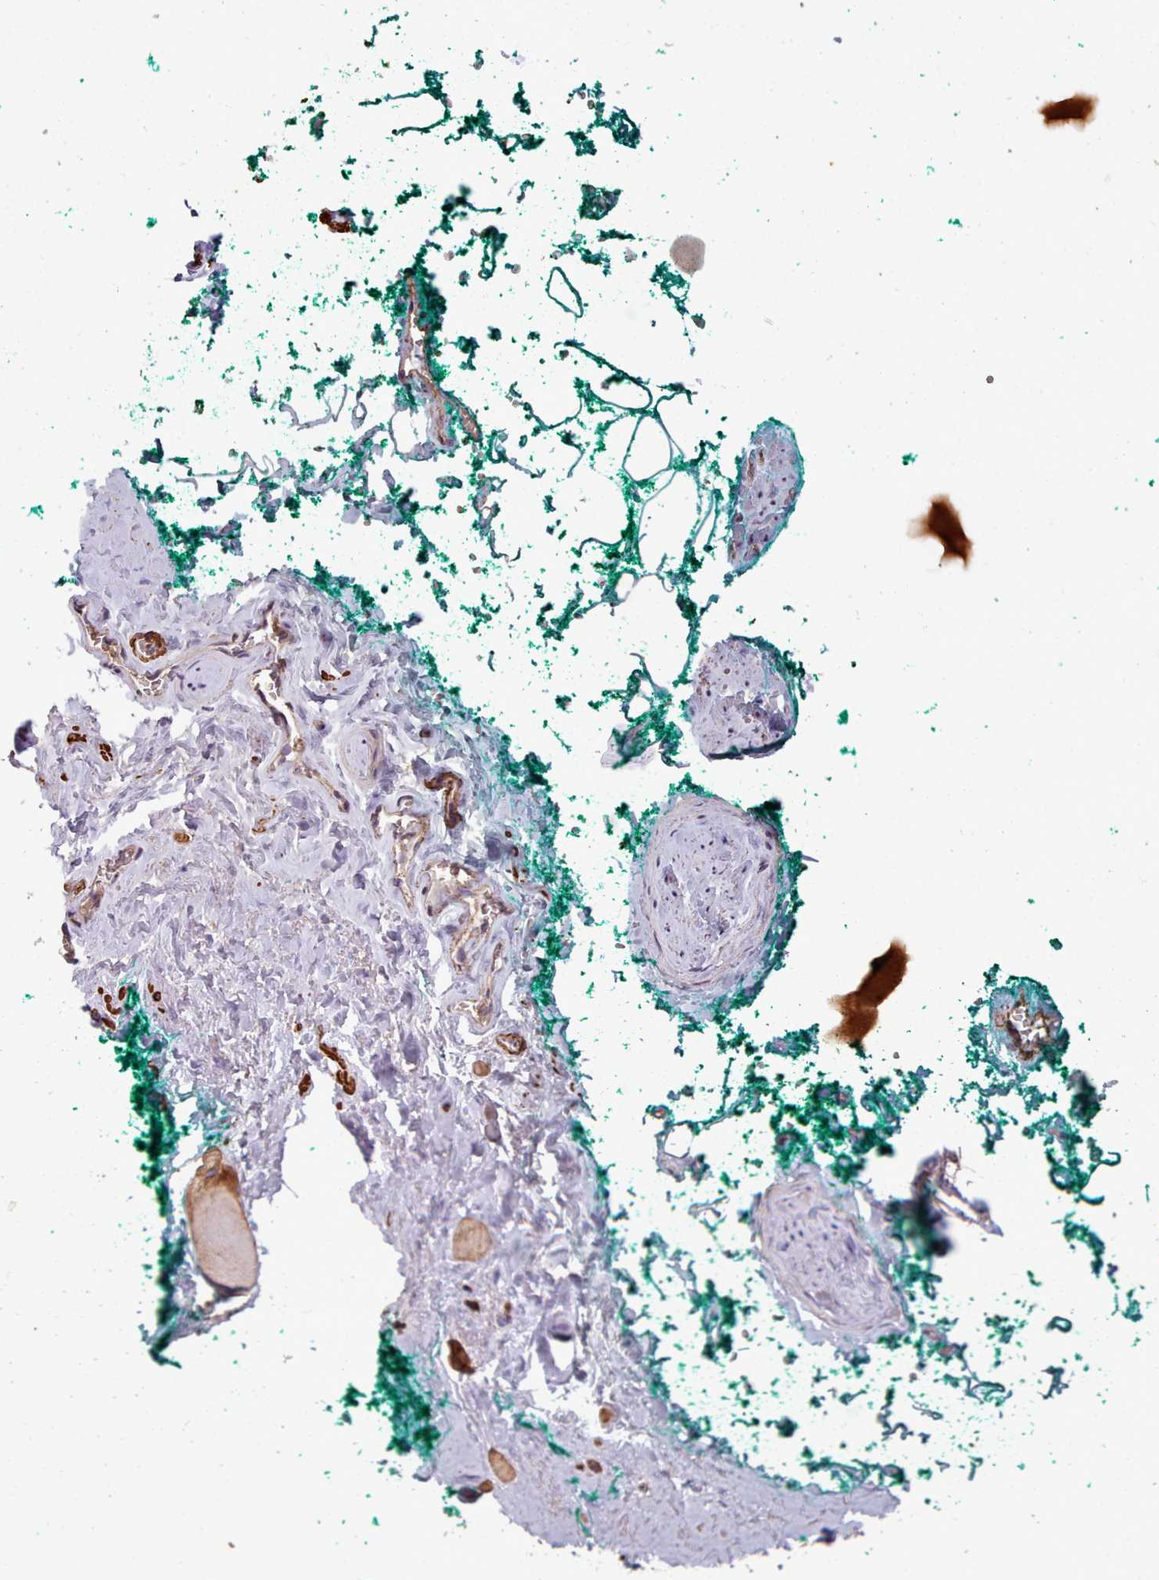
{"staining": {"intensity": "negative", "quantity": "none", "location": "none"}, "tissue": "adipose tissue", "cell_type": "Adipocytes", "image_type": "normal", "snomed": [{"axis": "morphology", "description": "Normal tissue, NOS"}, {"axis": "morphology", "description": "Adenocarcinoma, High grade"}, {"axis": "topography", "description": "Prostate"}, {"axis": "topography", "description": "Peripheral nerve tissue"}], "caption": "Immunohistochemistry of benign adipose tissue demonstrates no expression in adipocytes. (Immunohistochemistry, brightfield microscopy, high magnification).", "gene": "NLRC4", "patient": {"sex": "male", "age": 68}}